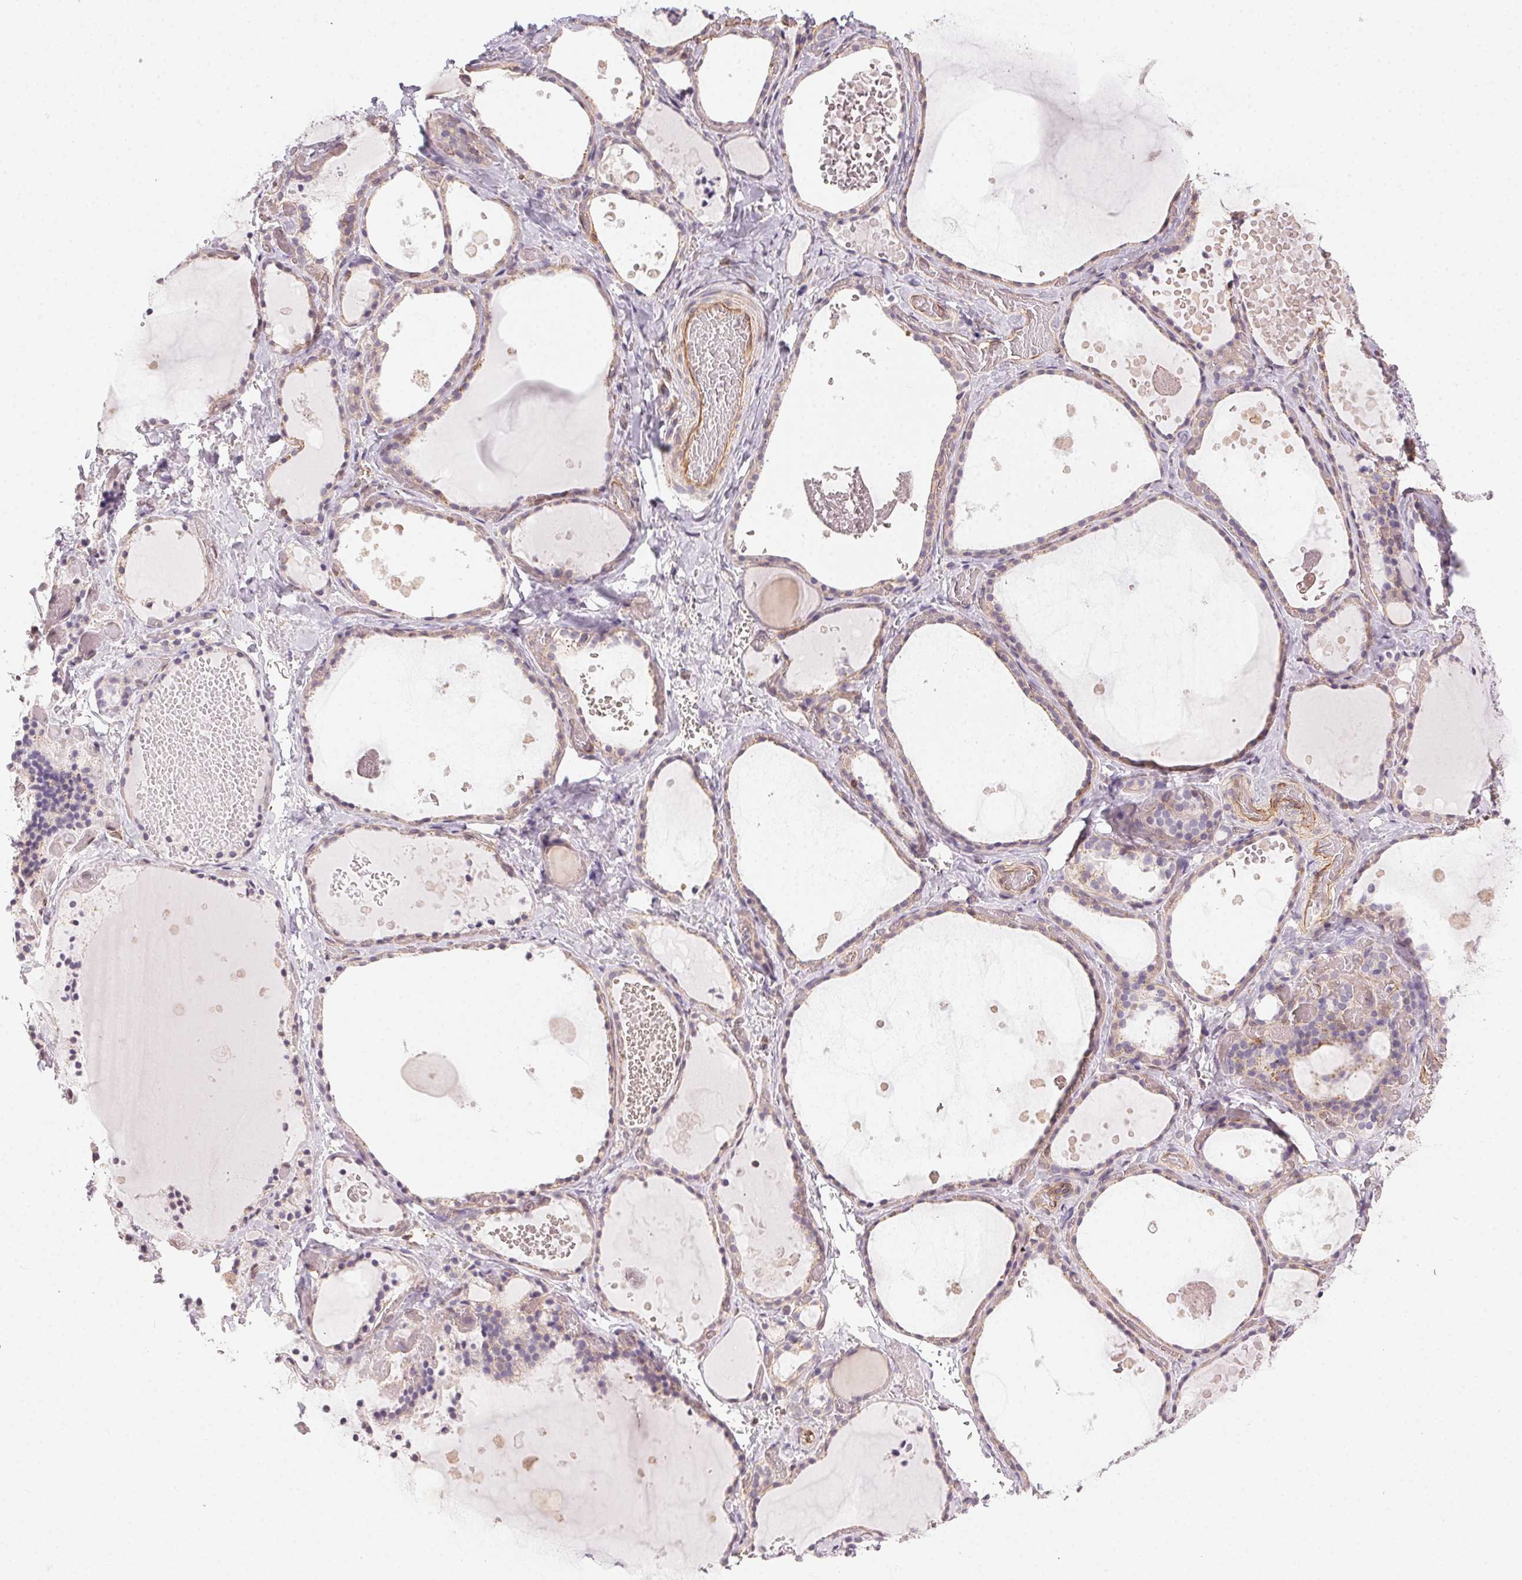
{"staining": {"intensity": "weak", "quantity": "<25%", "location": "cytoplasmic/membranous"}, "tissue": "thyroid gland", "cell_type": "Glandular cells", "image_type": "normal", "snomed": [{"axis": "morphology", "description": "Normal tissue, NOS"}, {"axis": "topography", "description": "Thyroid gland"}], "caption": "Glandular cells are negative for protein expression in normal human thyroid gland. (DAB (3,3'-diaminobenzidine) IHC visualized using brightfield microscopy, high magnification).", "gene": "PLA2G4F", "patient": {"sex": "female", "age": 56}}